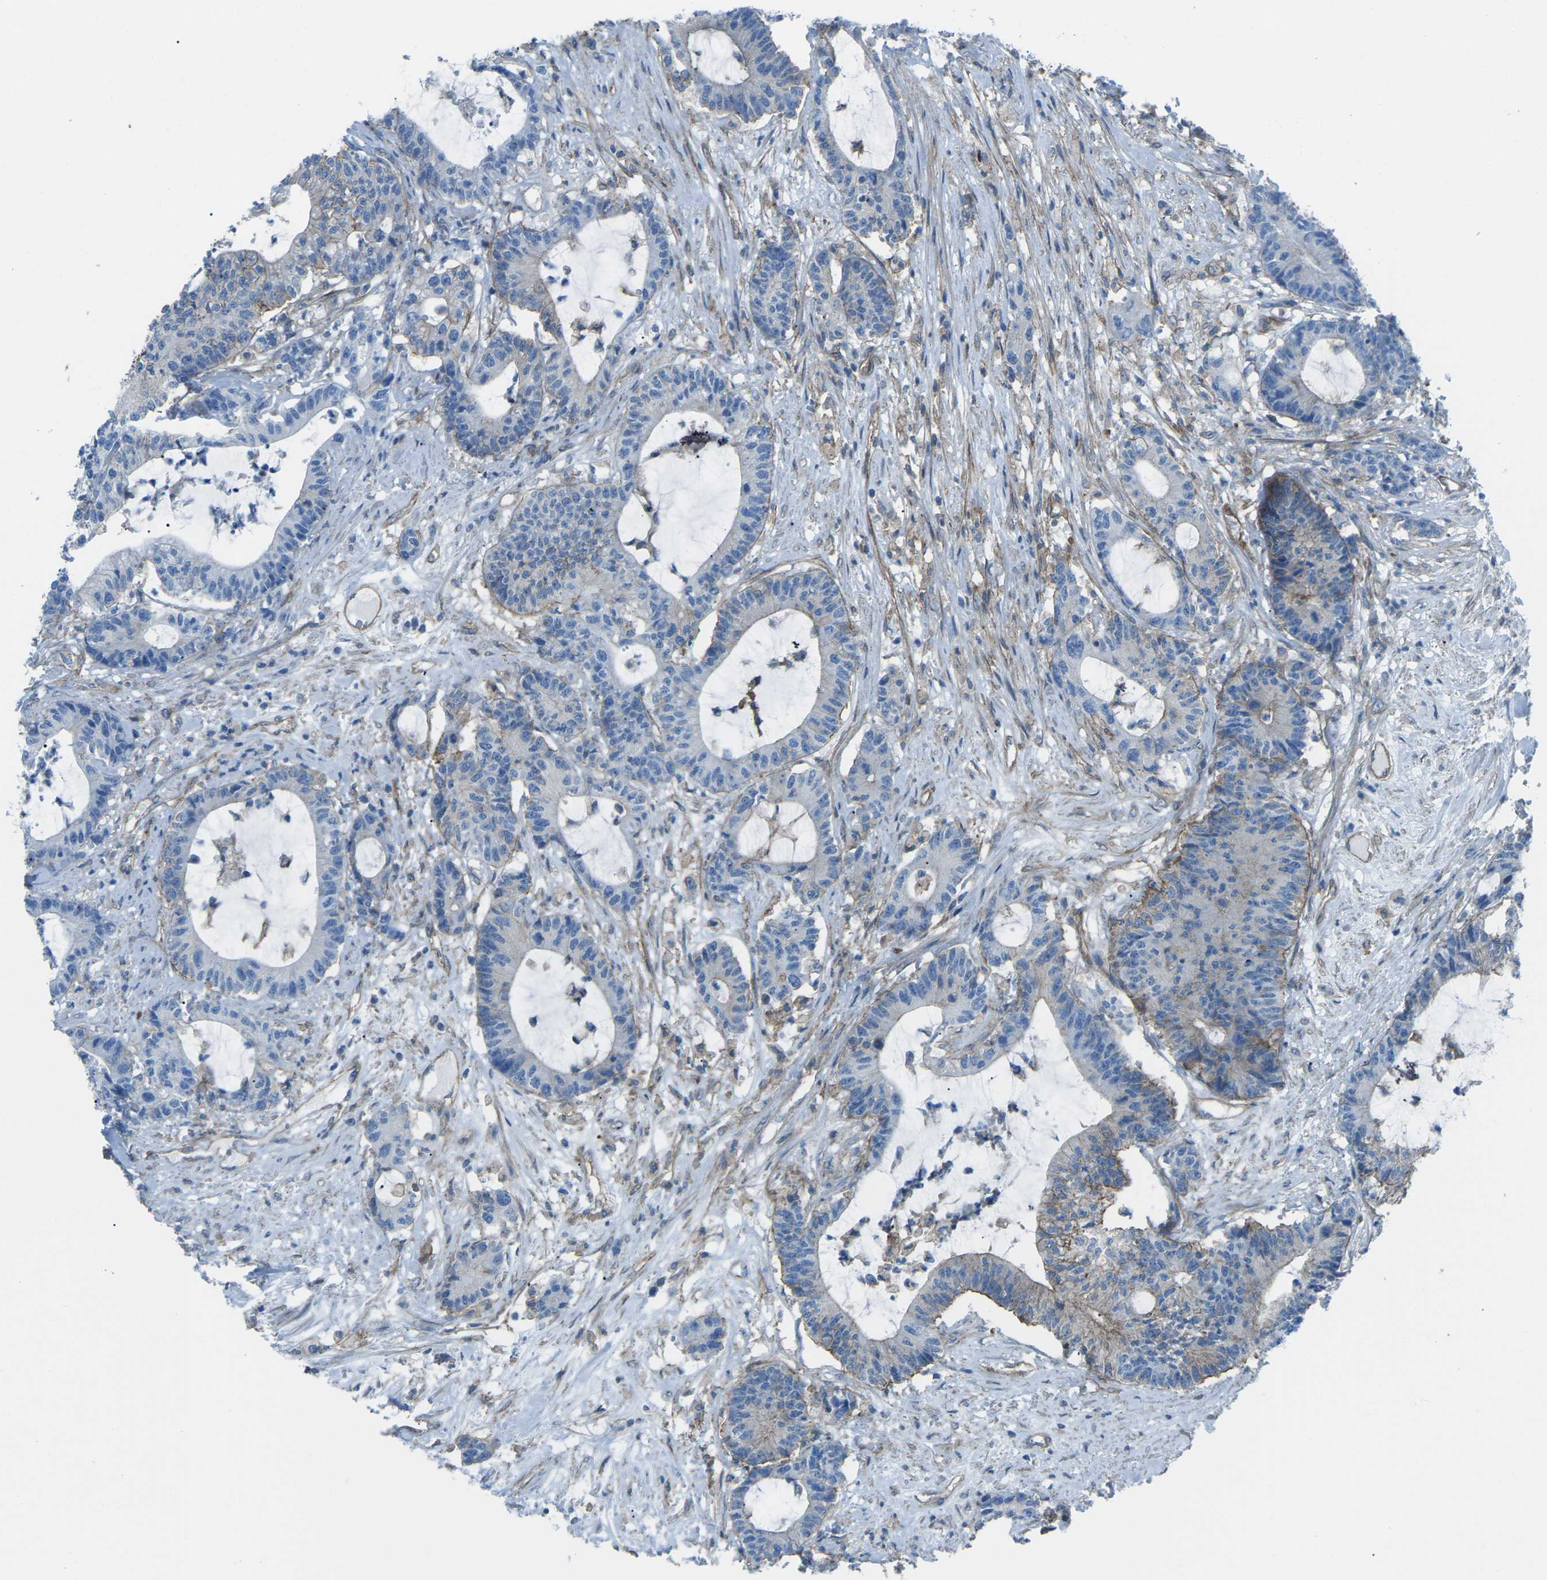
{"staining": {"intensity": "negative", "quantity": "none", "location": "none"}, "tissue": "colorectal cancer", "cell_type": "Tumor cells", "image_type": "cancer", "snomed": [{"axis": "morphology", "description": "Adenocarcinoma, NOS"}, {"axis": "topography", "description": "Colon"}], "caption": "Tumor cells are negative for brown protein staining in adenocarcinoma (colorectal).", "gene": "UTRN", "patient": {"sex": "female", "age": 84}}